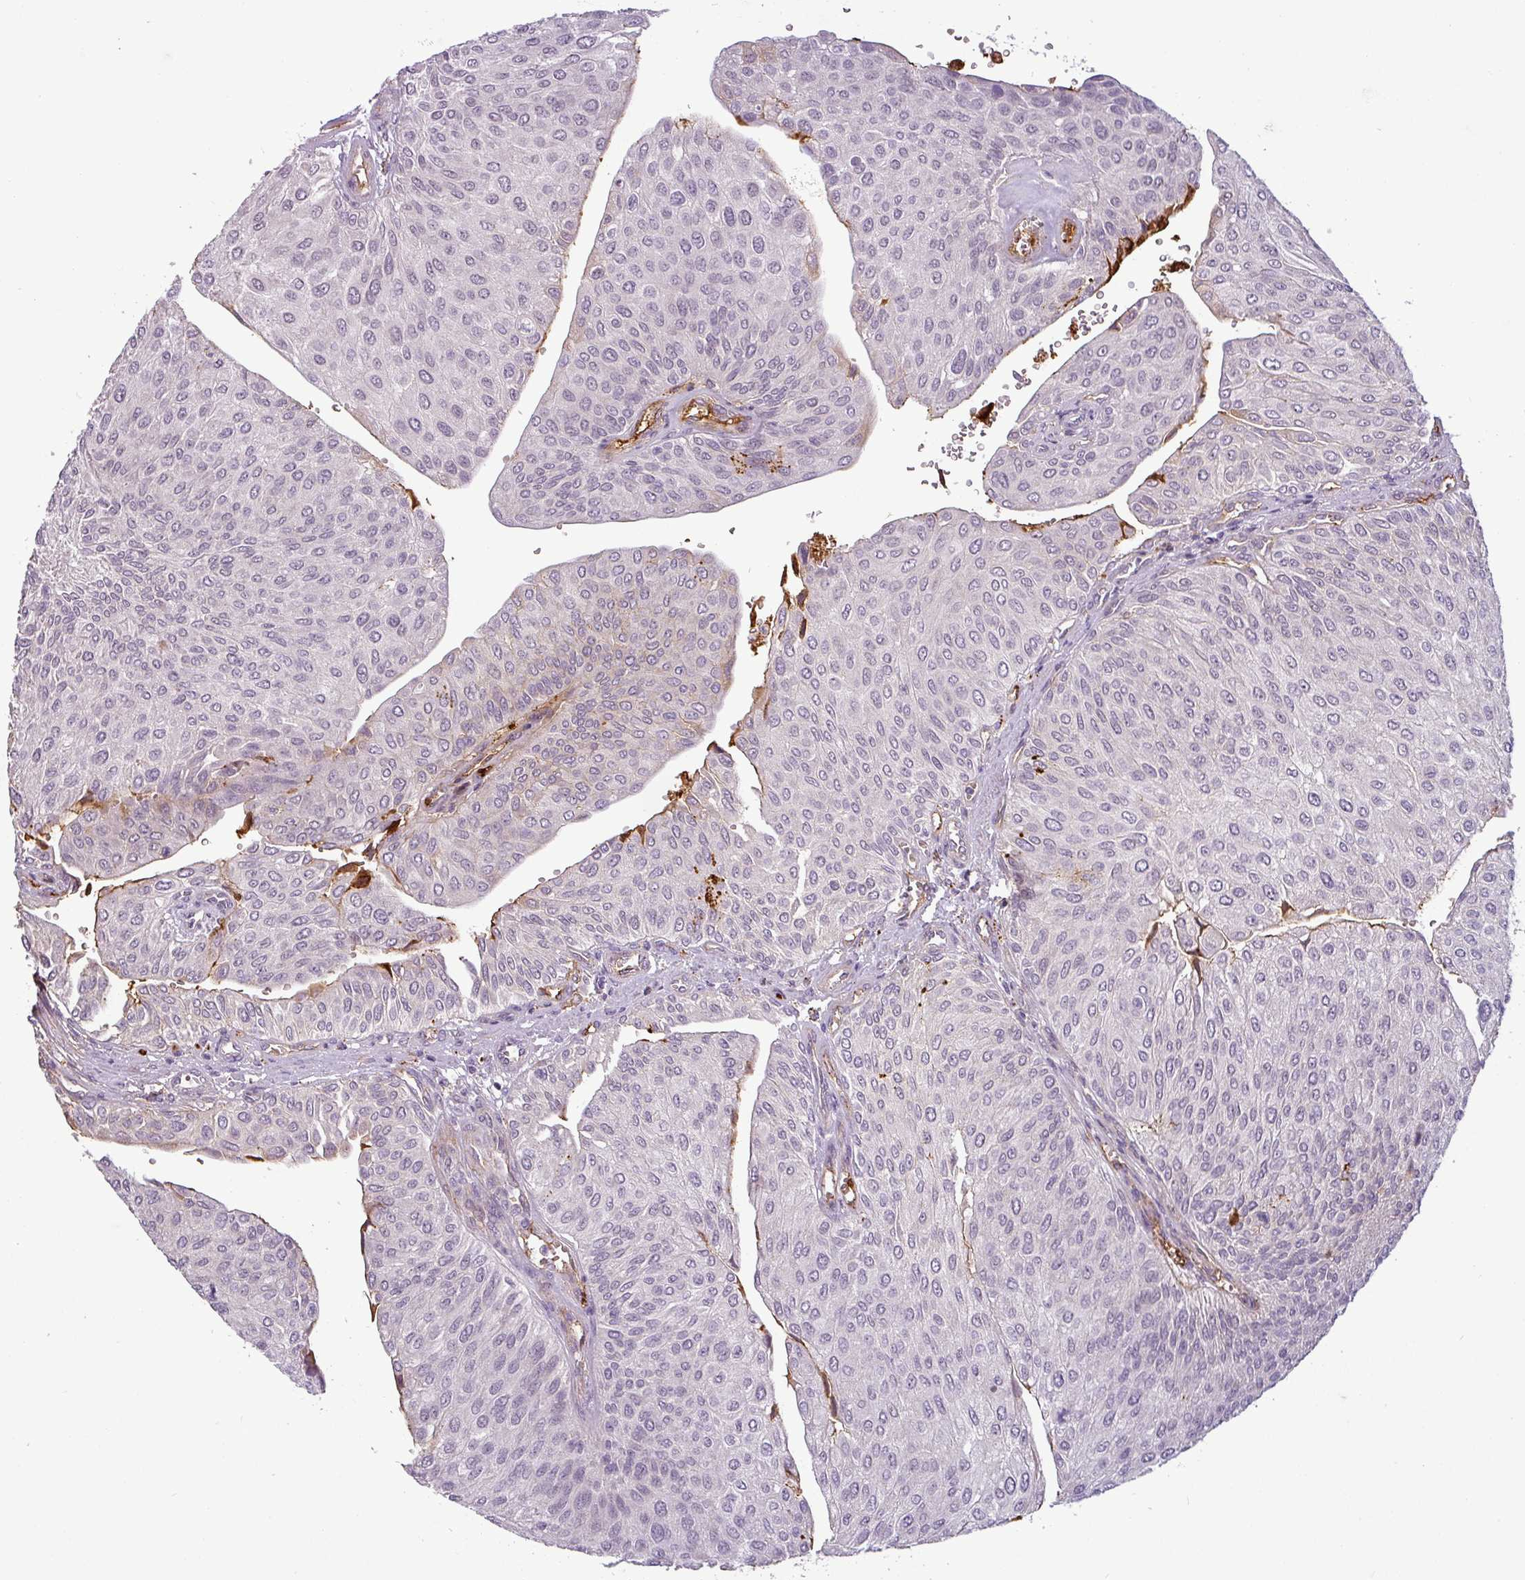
{"staining": {"intensity": "negative", "quantity": "none", "location": "none"}, "tissue": "urothelial cancer", "cell_type": "Tumor cells", "image_type": "cancer", "snomed": [{"axis": "morphology", "description": "Urothelial carcinoma, NOS"}, {"axis": "topography", "description": "Urinary bladder"}], "caption": "High power microscopy photomicrograph of an immunohistochemistry (IHC) image of urothelial cancer, revealing no significant expression in tumor cells.", "gene": "APOC1", "patient": {"sex": "male", "age": 67}}